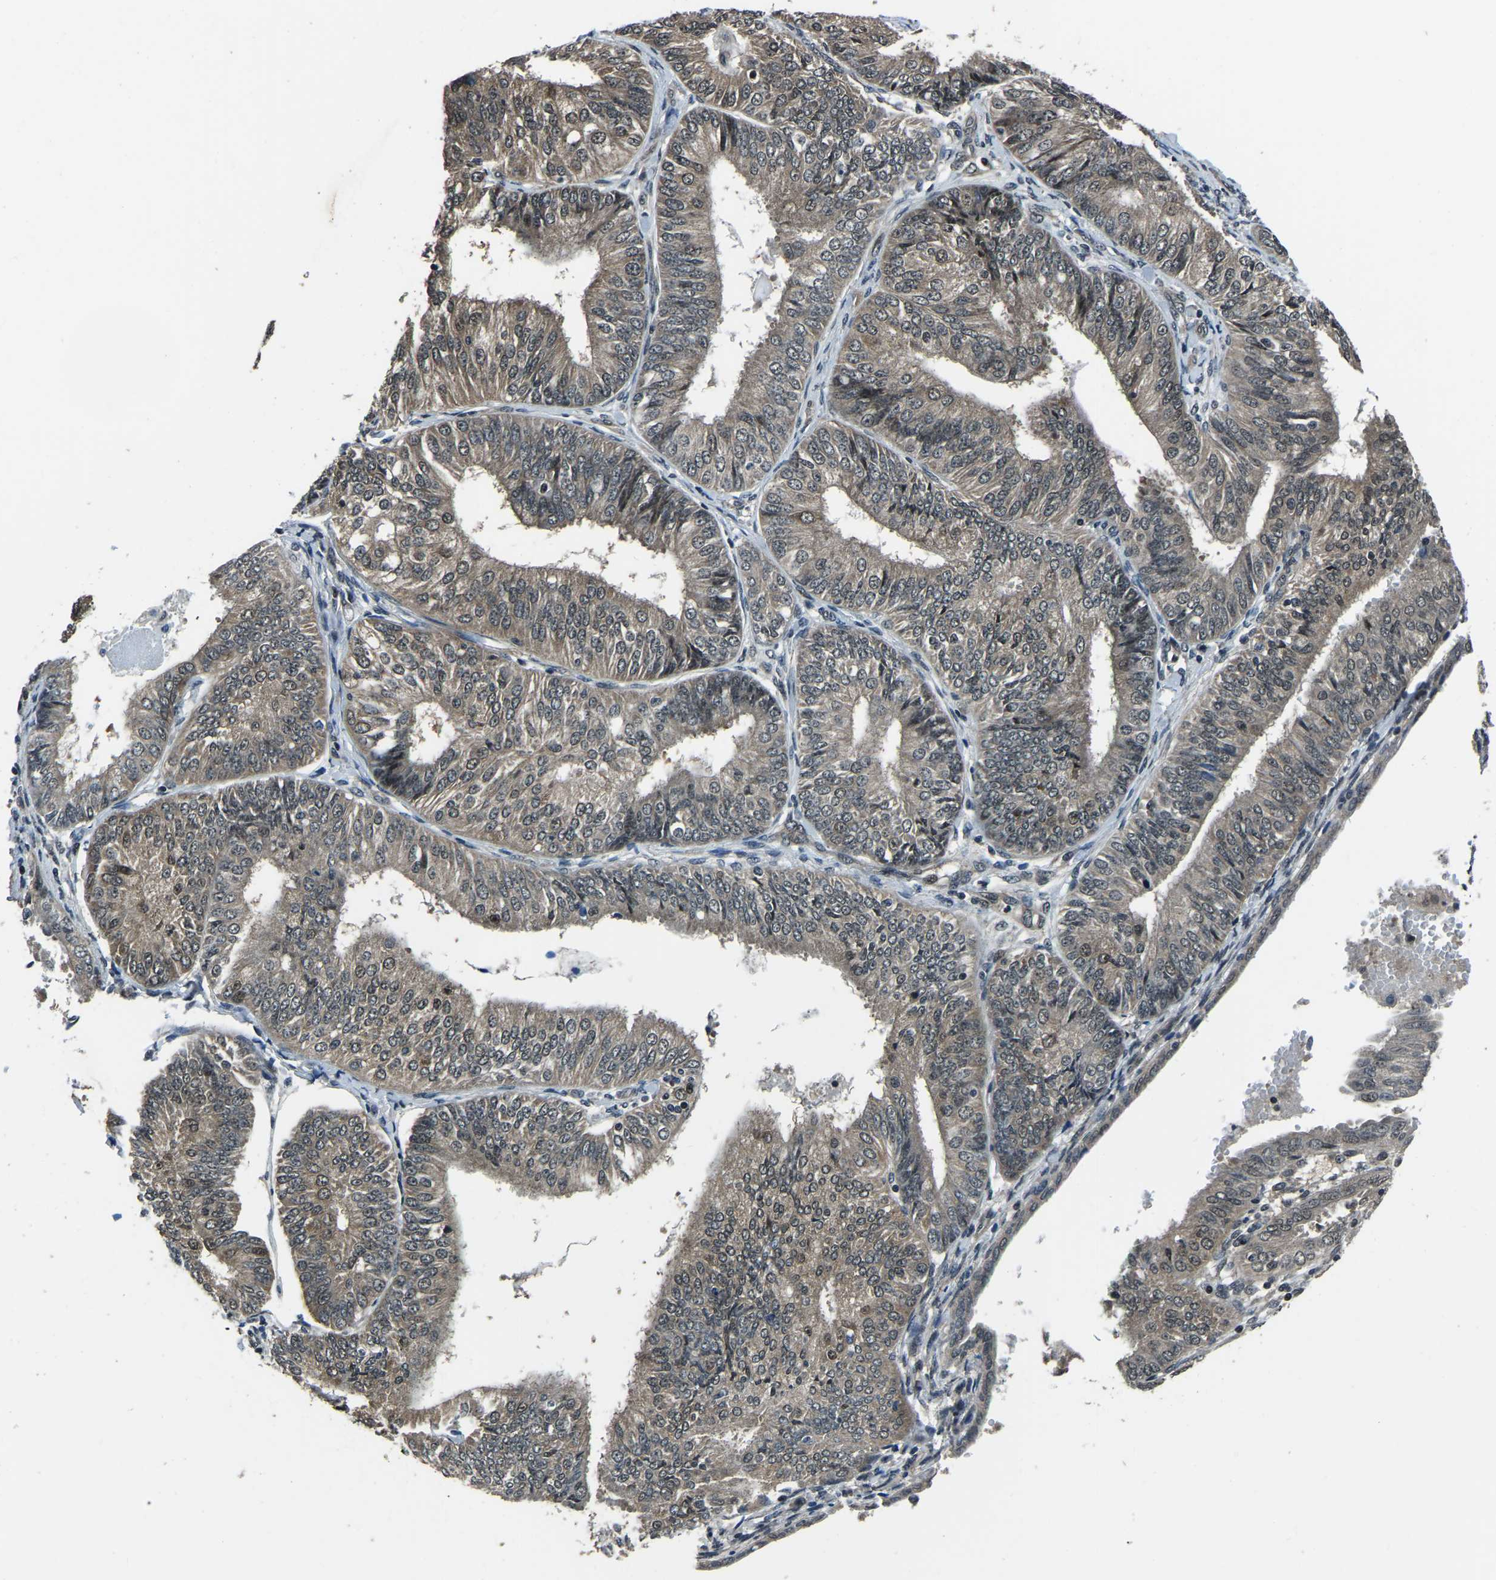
{"staining": {"intensity": "weak", "quantity": ">75%", "location": "cytoplasmic/membranous"}, "tissue": "endometrial cancer", "cell_type": "Tumor cells", "image_type": "cancer", "snomed": [{"axis": "morphology", "description": "Adenocarcinoma, NOS"}, {"axis": "topography", "description": "Endometrium"}], "caption": "Adenocarcinoma (endometrial) was stained to show a protein in brown. There is low levels of weak cytoplasmic/membranous expression in approximately >75% of tumor cells.", "gene": "ANKIB1", "patient": {"sex": "female", "age": 58}}